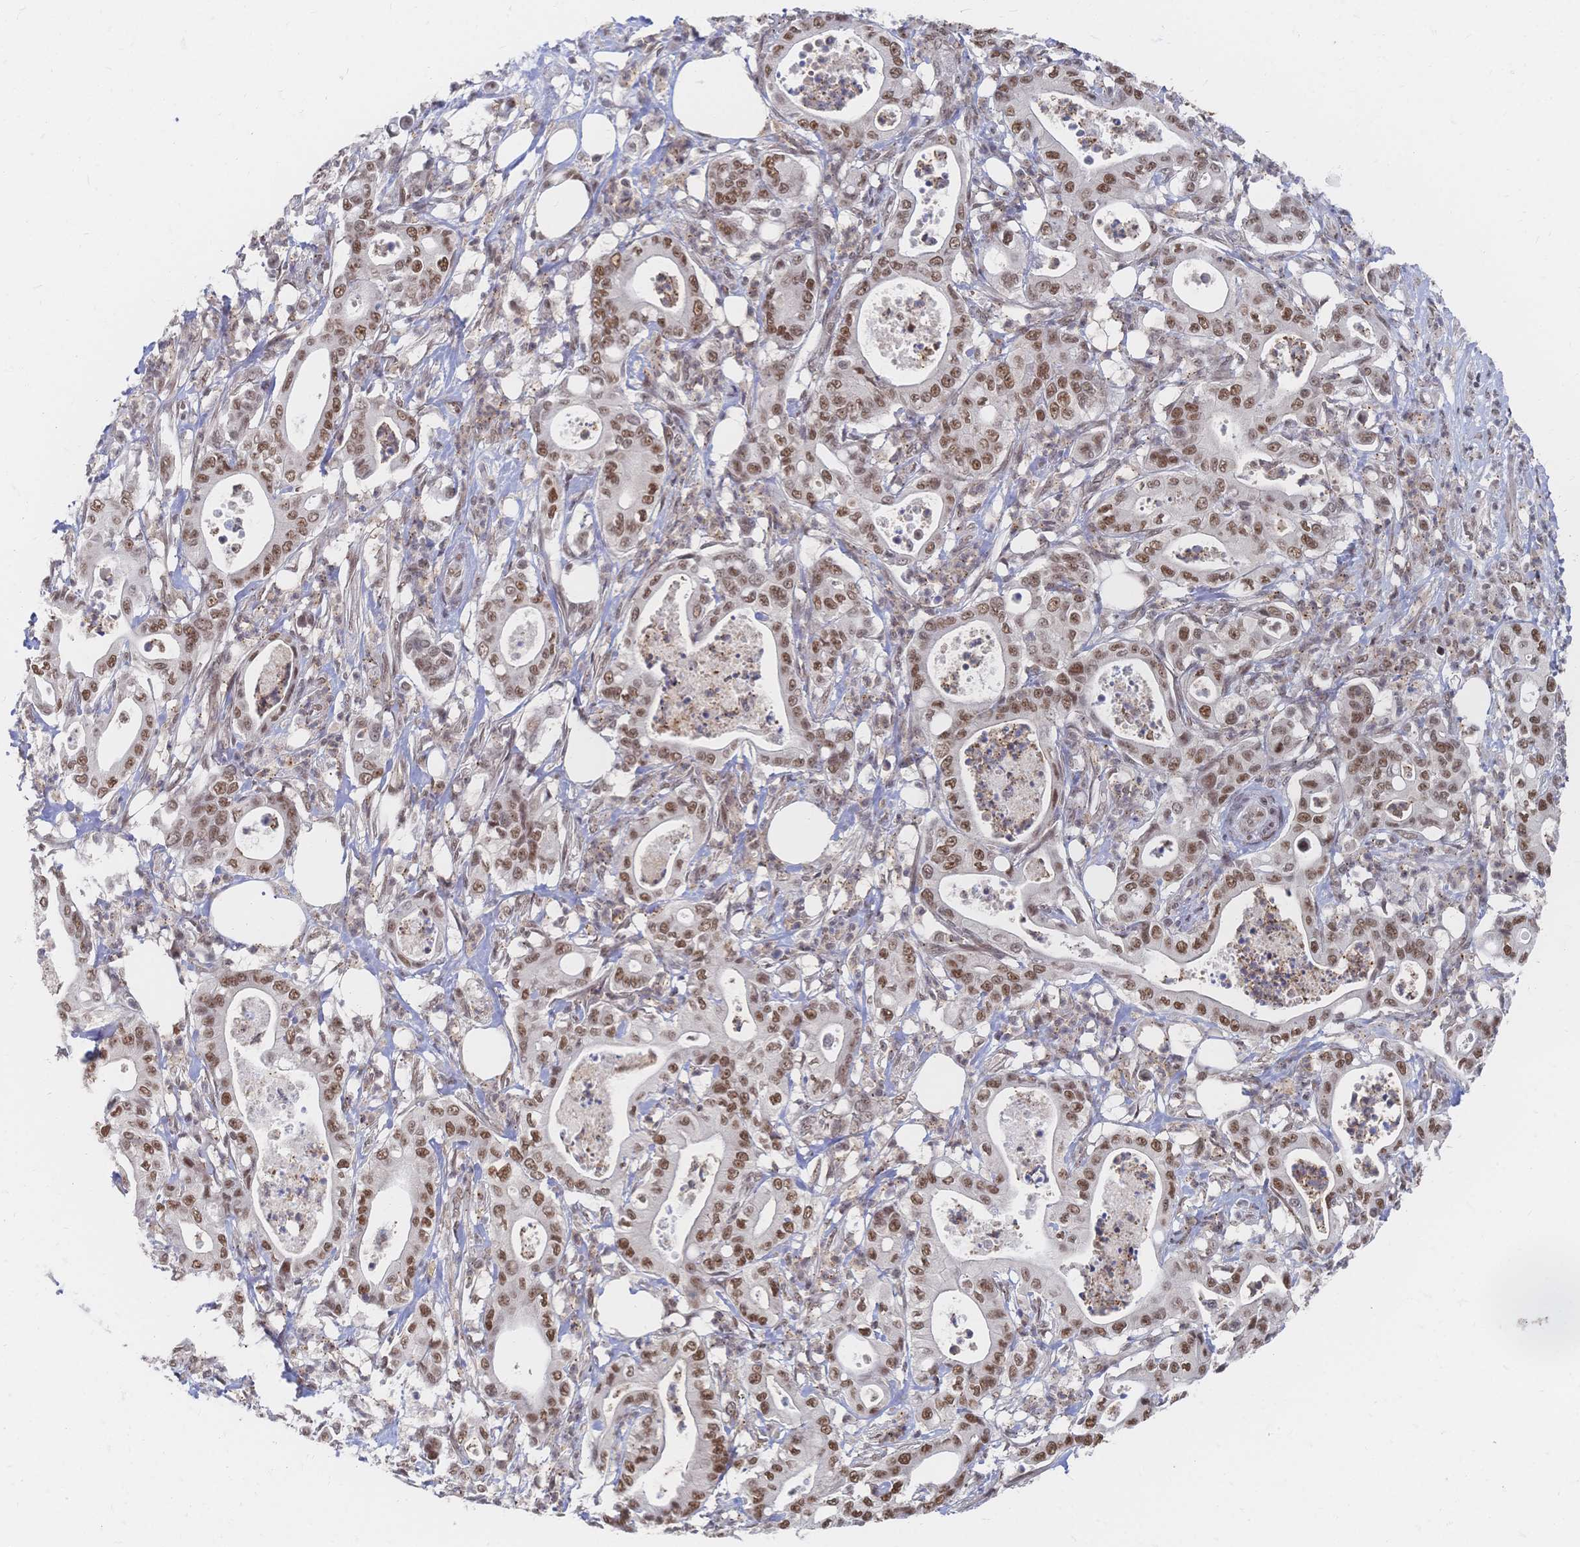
{"staining": {"intensity": "moderate", "quantity": ">75%", "location": "nuclear"}, "tissue": "pancreatic cancer", "cell_type": "Tumor cells", "image_type": "cancer", "snomed": [{"axis": "morphology", "description": "Adenocarcinoma, NOS"}, {"axis": "topography", "description": "Pancreas"}], "caption": "Brown immunohistochemical staining in human pancreatic cancer displays moderate nuclear staining in approximately >75% of tumor cells. The staining was performed using DAB, with brown indicating positive protein expression. Nuclei are stained blue with hematoxylin.", "gene": "NELFA", "patient": {"sex": "male", "age": 71}}